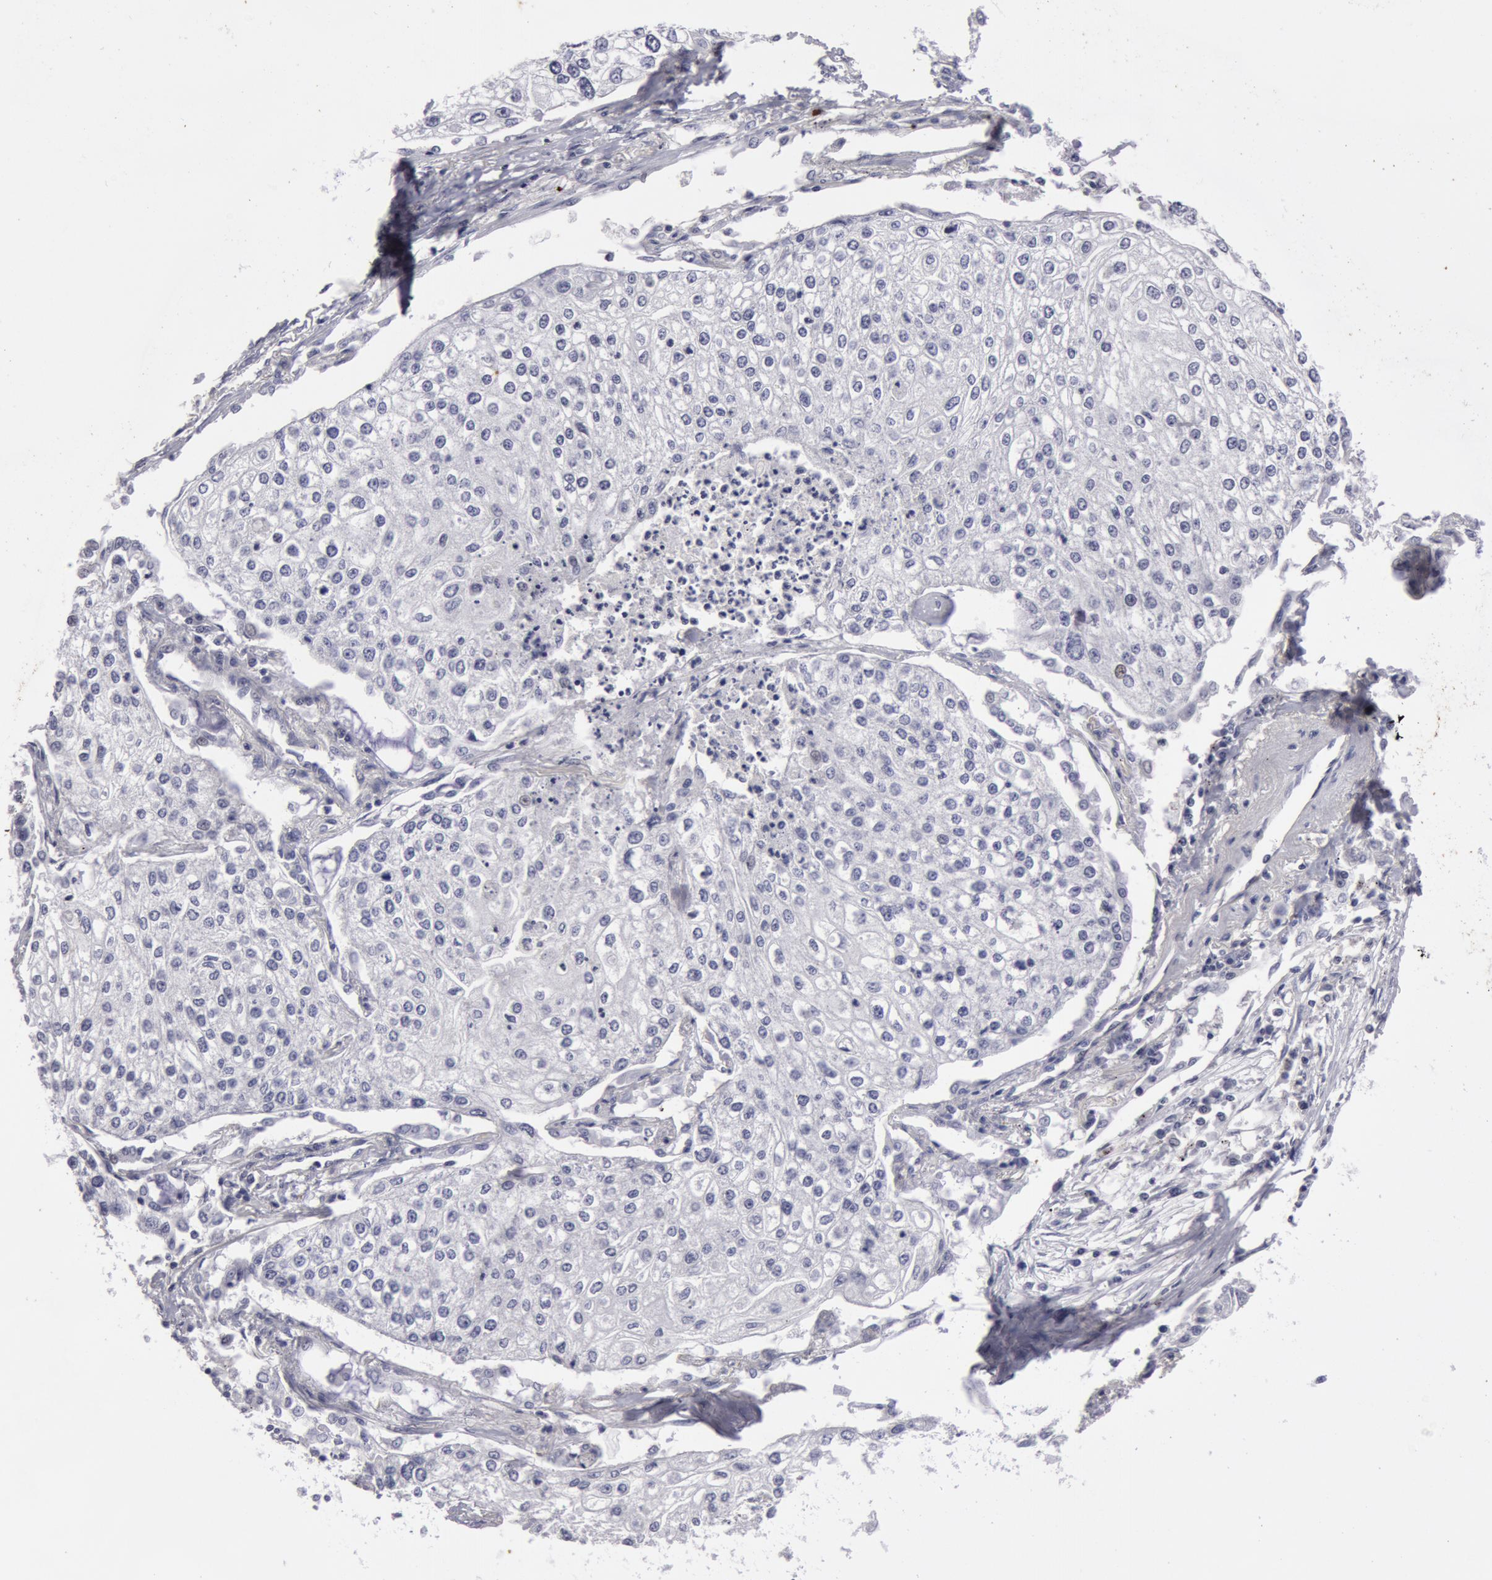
{"staining": {"intensity": "negative", "quantity": "none", "location": "none"}, "tissue": "lung cancer", "cell_type": "Tumor cells", "image_type": "cancer", "snomed": [{"axis": "morphology", "description": "Squamous cell carcinoma, NOS"}, {"axis": "topography", "description": "Lung"}], "caption": "Tumor cells show no significant staining in lung squamous cell carcinoma.", "gene": "NLGN4X", "patient": {"sex": "male", "age": 75}}